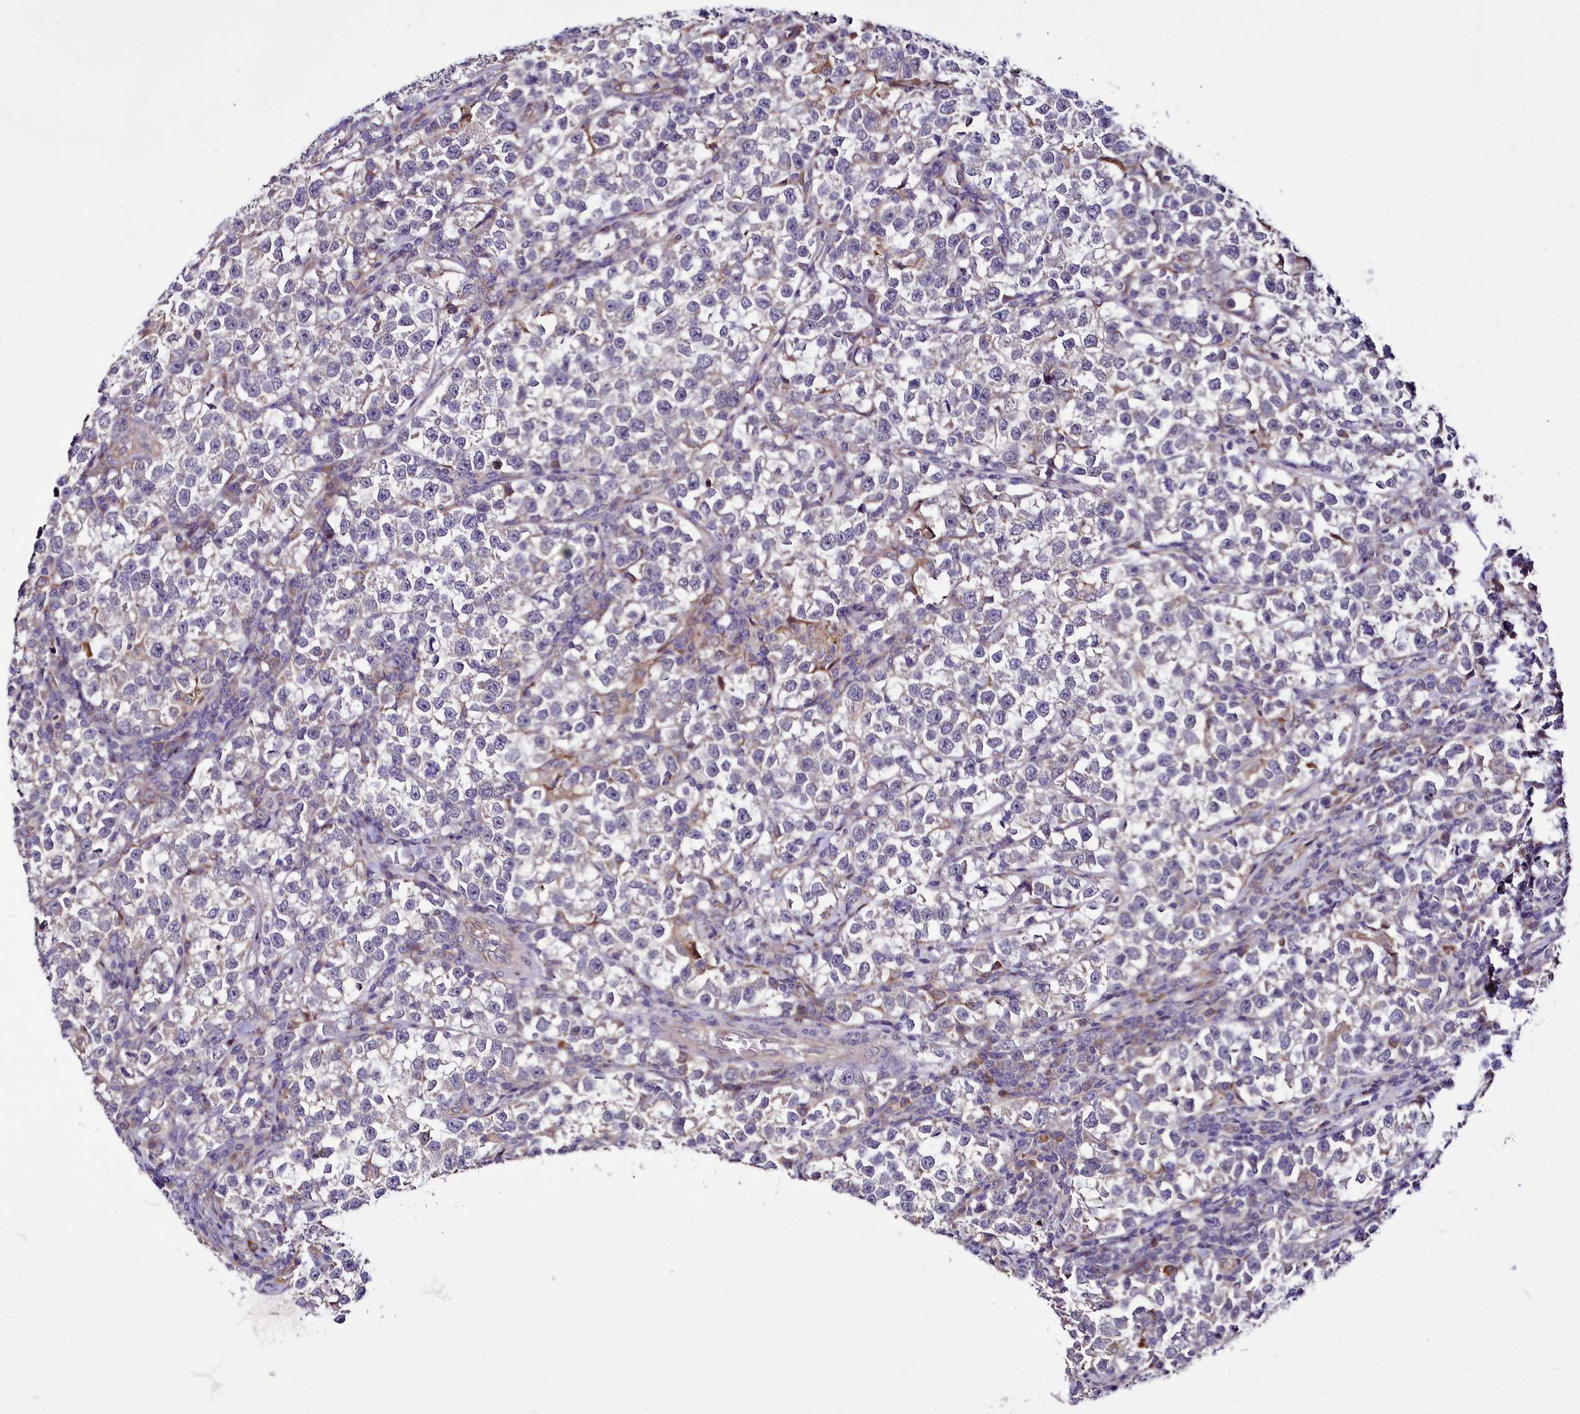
{"staining": {"intensity": "negative", "quantity": "none", "location": "none"}, "tissue": "testis cancer", "cell_type": "Tumor cells", "image_type": "cancer", "snomed": [{"axis": "morphology", "description": "Normal tissue, NOS"}, {"axis": "morphology", "description": "Seminoma, NOS"}, {"axis": "topography", "description": "Testis"}], "caption": "IHC micrograph of human testis cancer stained for a protein (brown), which displays no expression in tumor cells.", "gene": "ZC3H12C", "patient": {"sex": "male", "age": 43}}